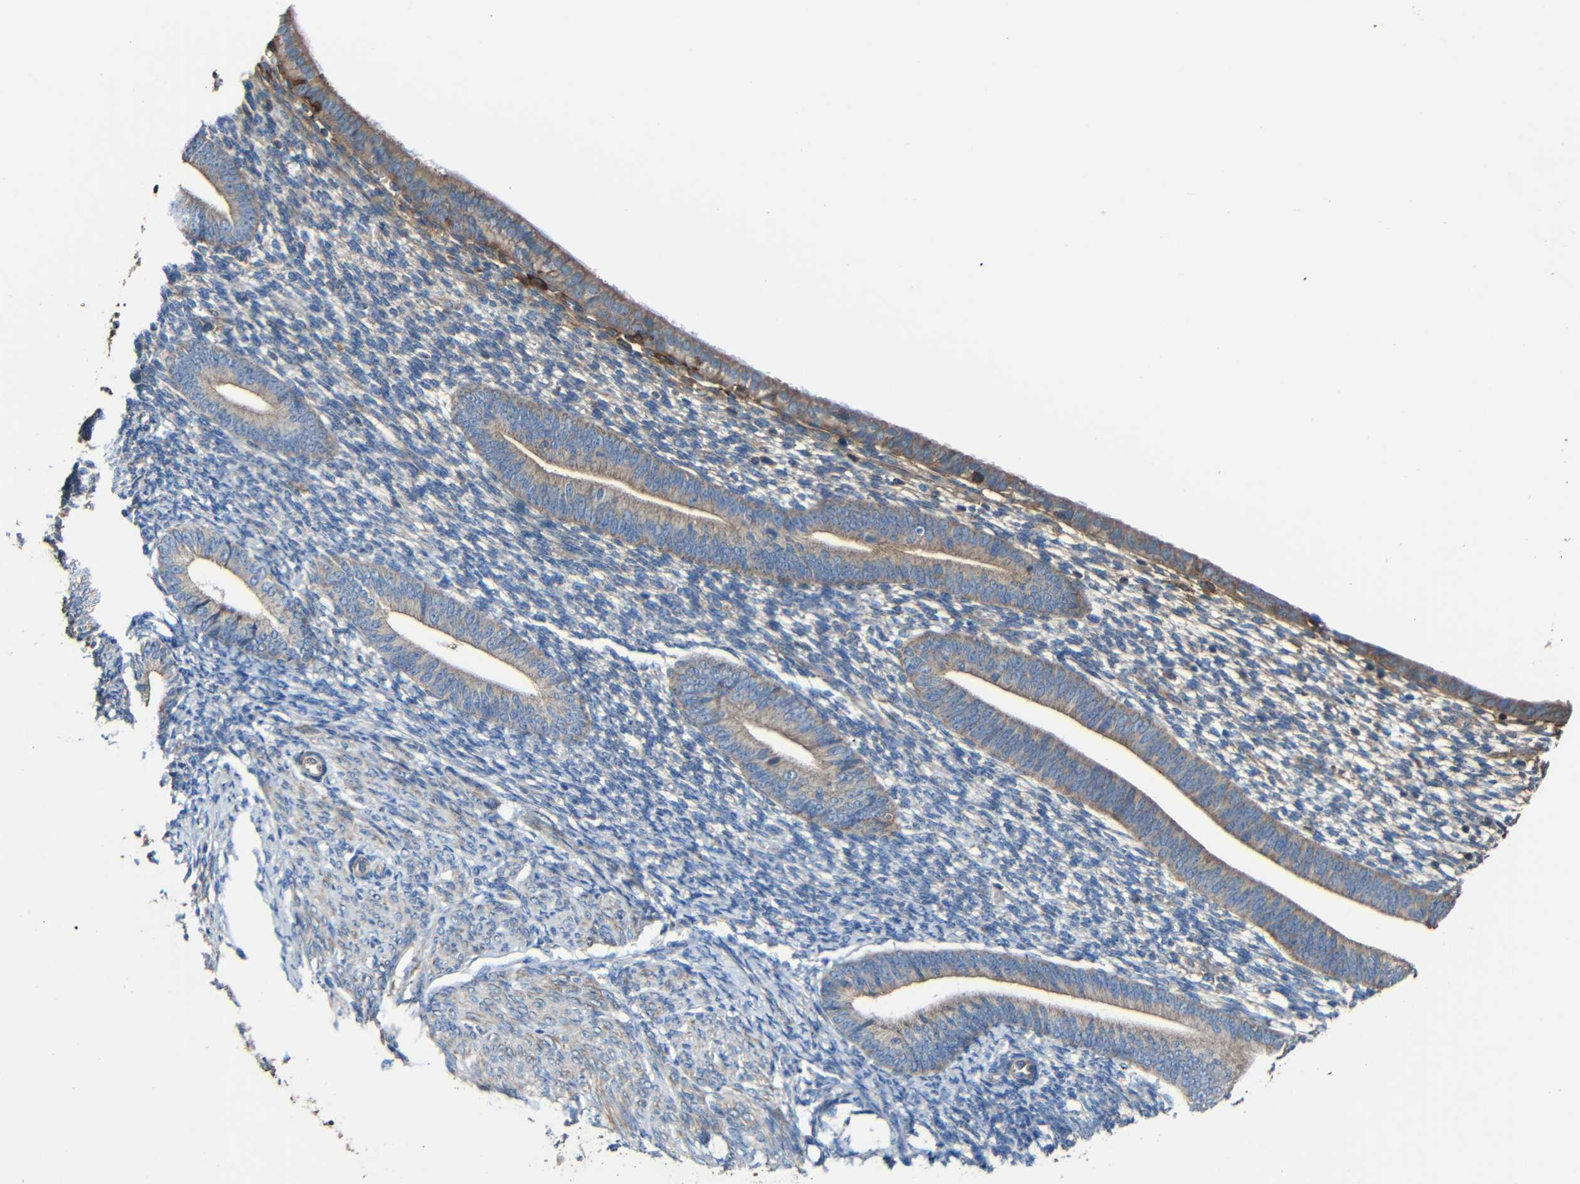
{"staining": {"intensity": "negative", "quantity": "none", "location": "none"}, "tissue": "endometrium", "cell_type": "Cells in endometrial stroma", "image_type": "normal", "snomed": [{"axis": "morphology", "description": "Normal tissue, NOS"}, {"axis": "topography", "description": "Endometrium"}], "caption": "Protein analysis of benign endometrium shows no significant expression in cells in endometrial stroma.", "gene": "RHOT2", "patient": {"sex": "female", "age": 57}}